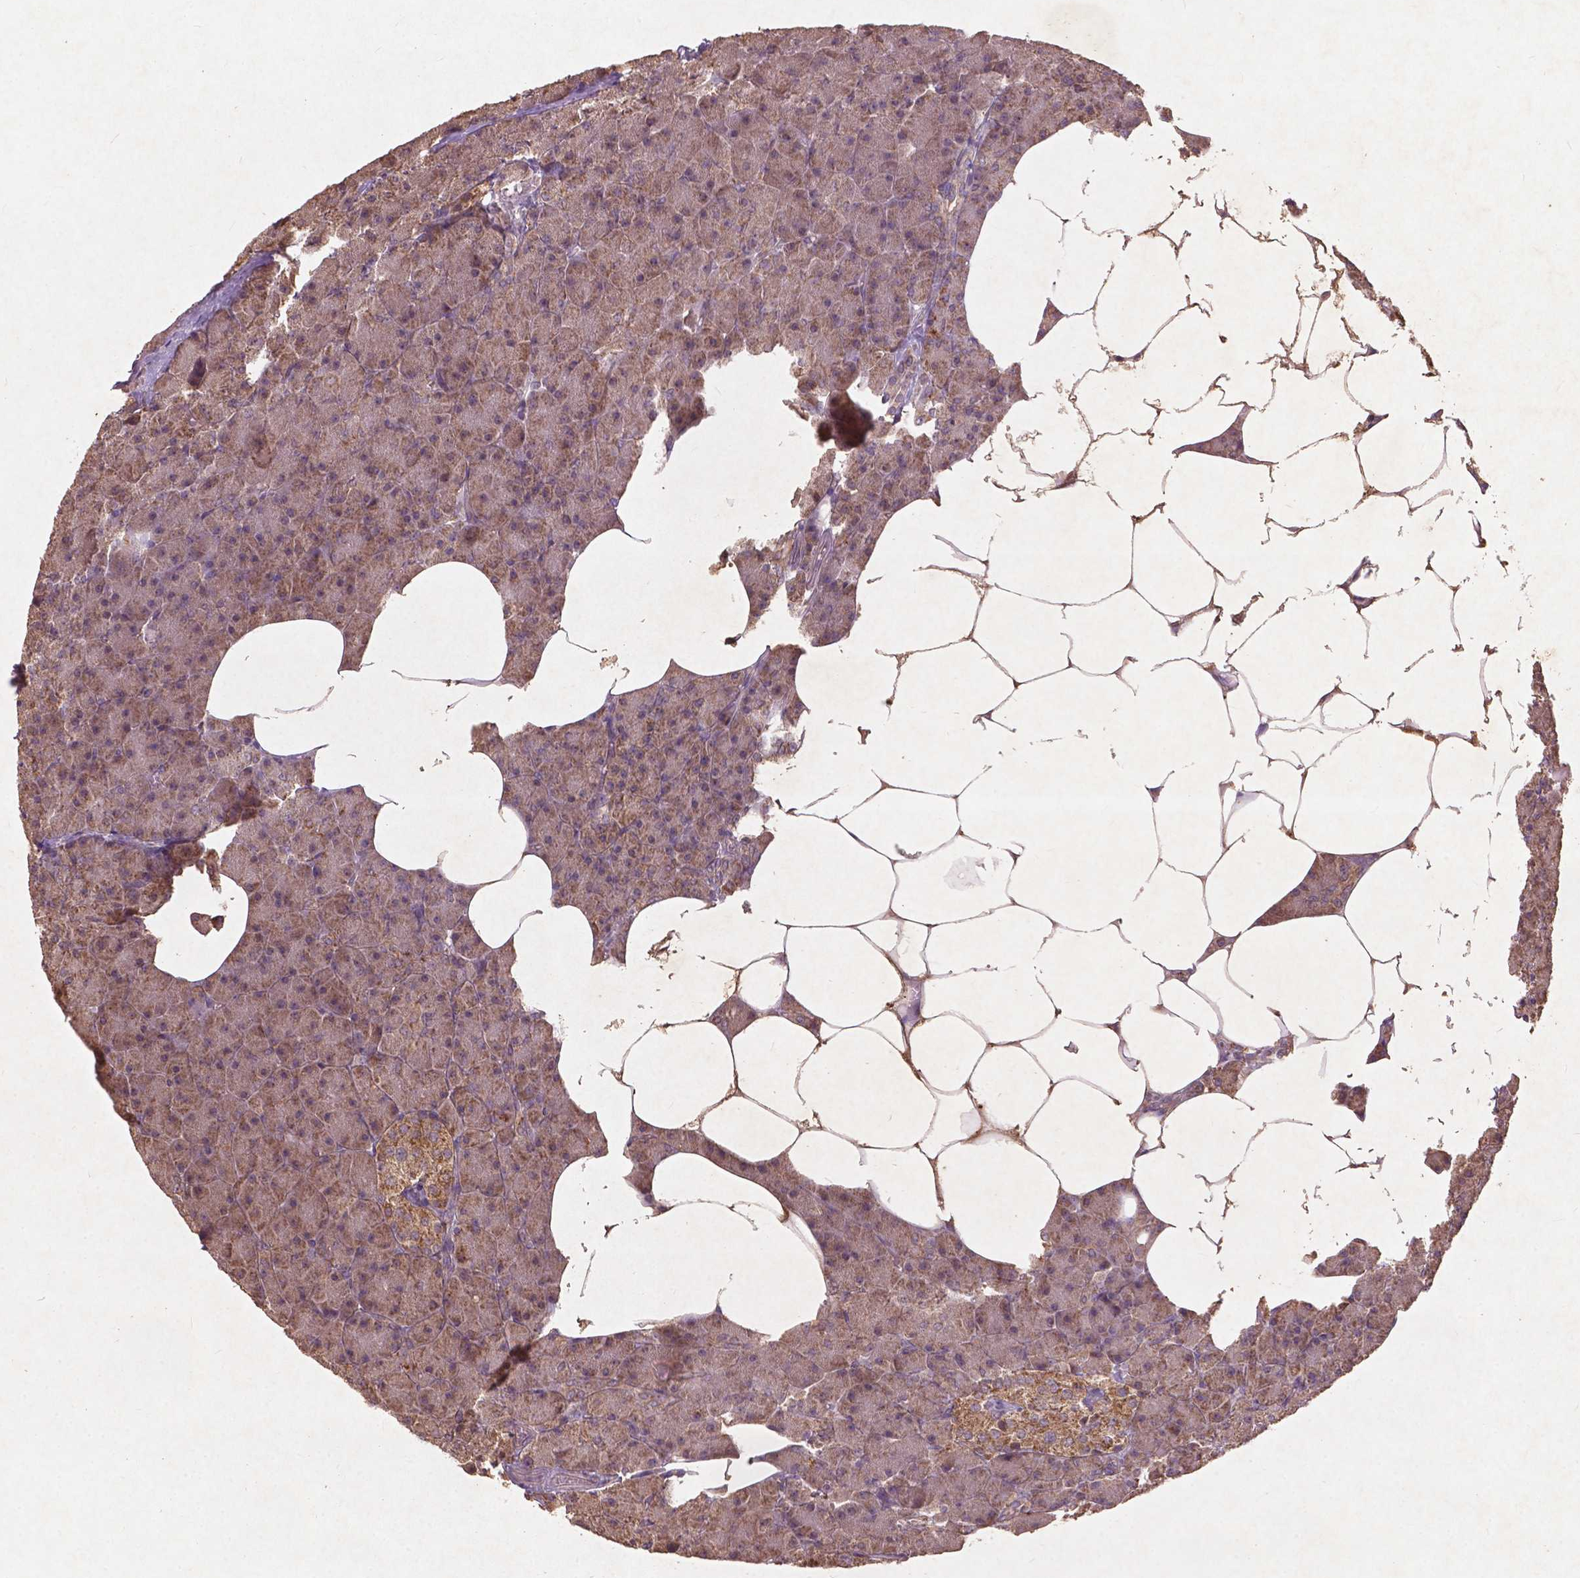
{"staining": {"intensity": "moderate", "quantity": ">75%", "location": "cytoplasmic/membranous"}, "tissue": "pancreas", "cell_type": "Exocrine glandular cells", "image_type": "normal", "snomed": [{"axis": "morphology", "description": "Normal tissue, NOS"}, {"axis": "topography", "description": "Pancreas"}], "caption": "The immunohistochemical stain shows moderate cytoplasmic/membranous staining in exocrine glandular cells of unremarkable pancreas.", "gene": "ST6GALNAC5", "patient": {"sex": "female", "age": 45}}